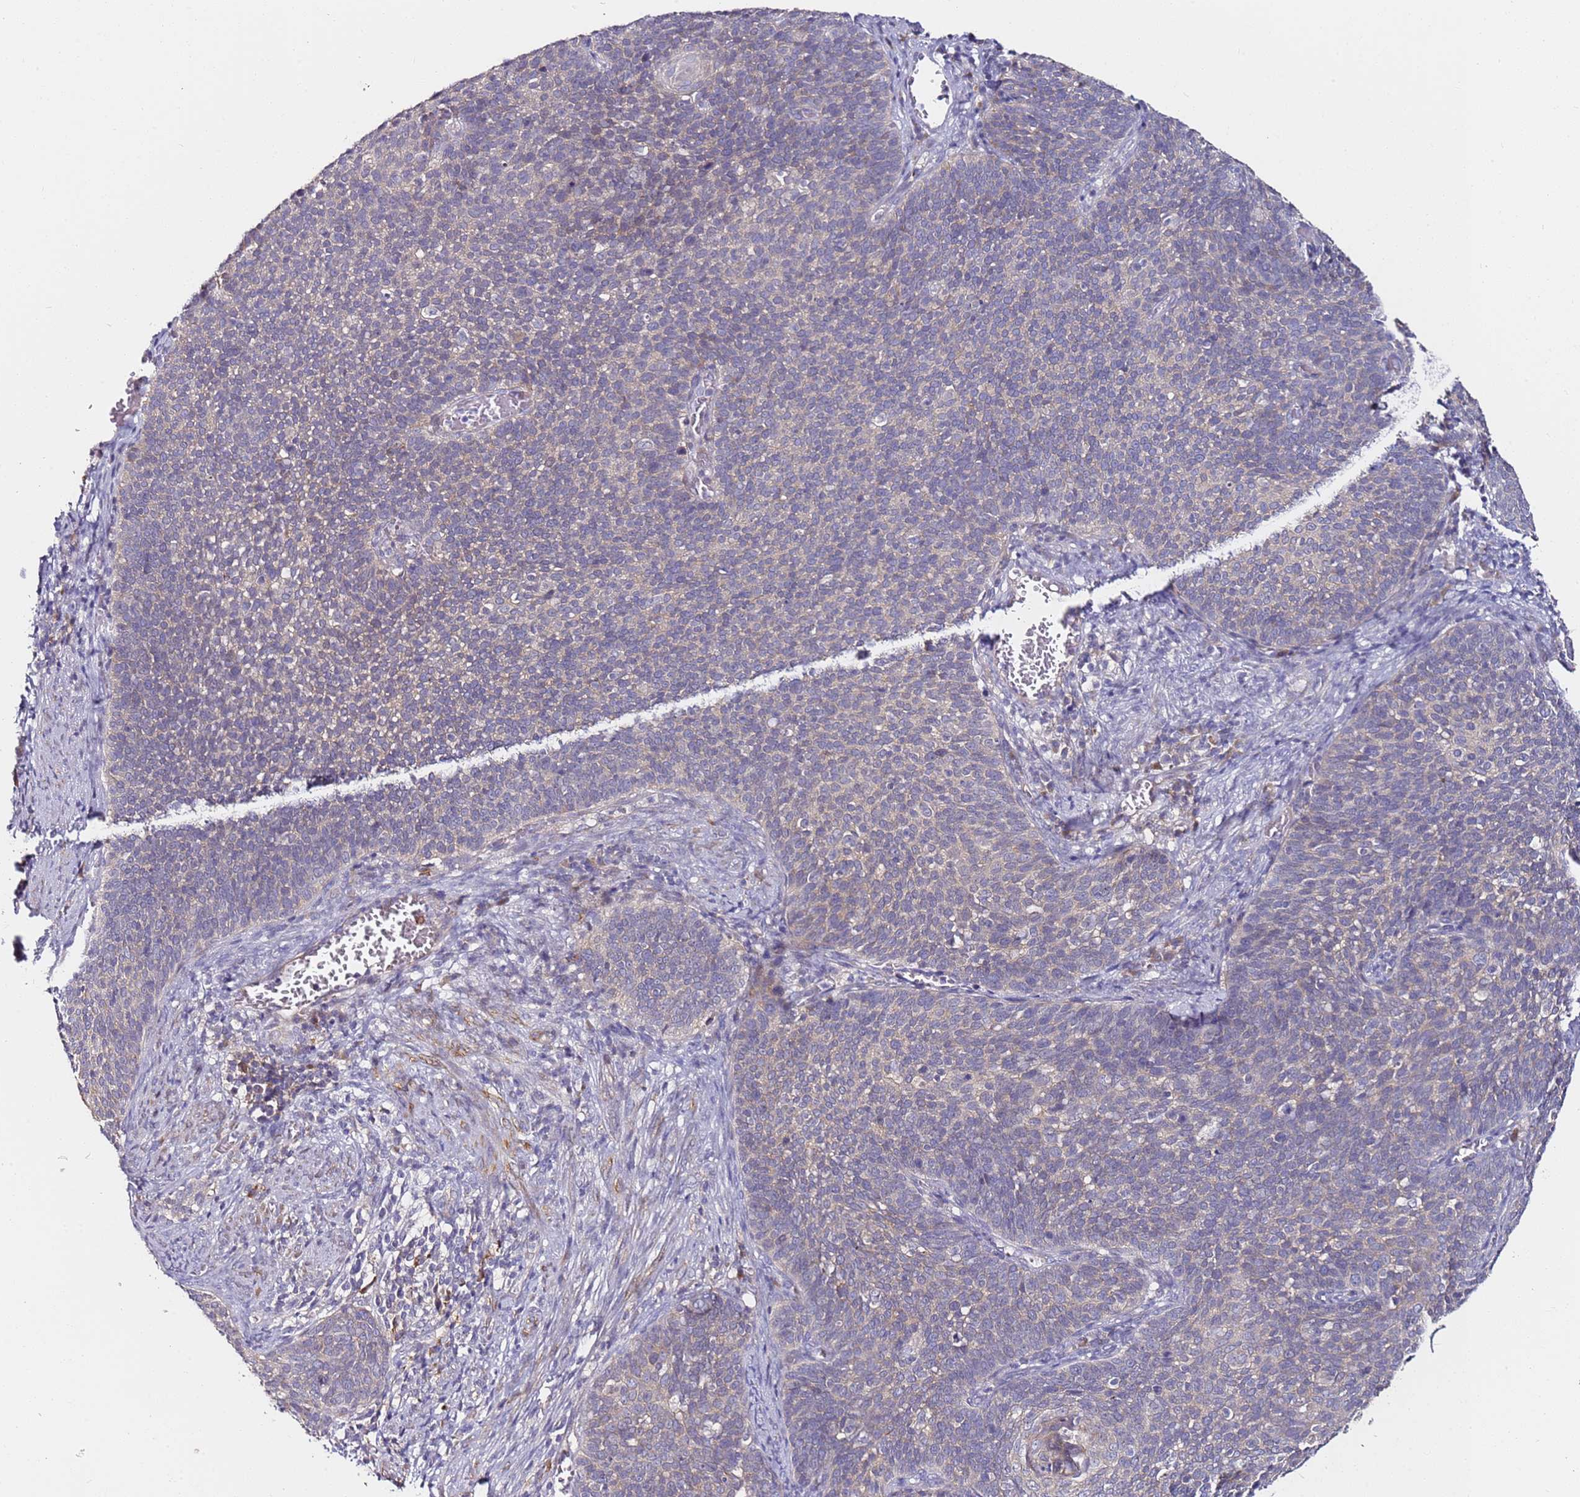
{"staining": {"intensity": "weak", "quantity": "<25%", "location": "cytoplasmic/membranous"}, "tissue": "cervical cancer", "cell_type": "Tumor cells", "image_type": "cancer", "snomed": [{"axis": "morphology", "description": "Normal tissue, NOS"}, {"axis": "morphology", "description": "Squamous cell carcinoma, NOS"}, {"axis": "topography", "description": "Cervix"}], "caption": "Protein analysis of cervical cancer displays no significant expression in tumor cells.", "gene": "SRRM5", "patient": {"sex": "female", "age": 39}}